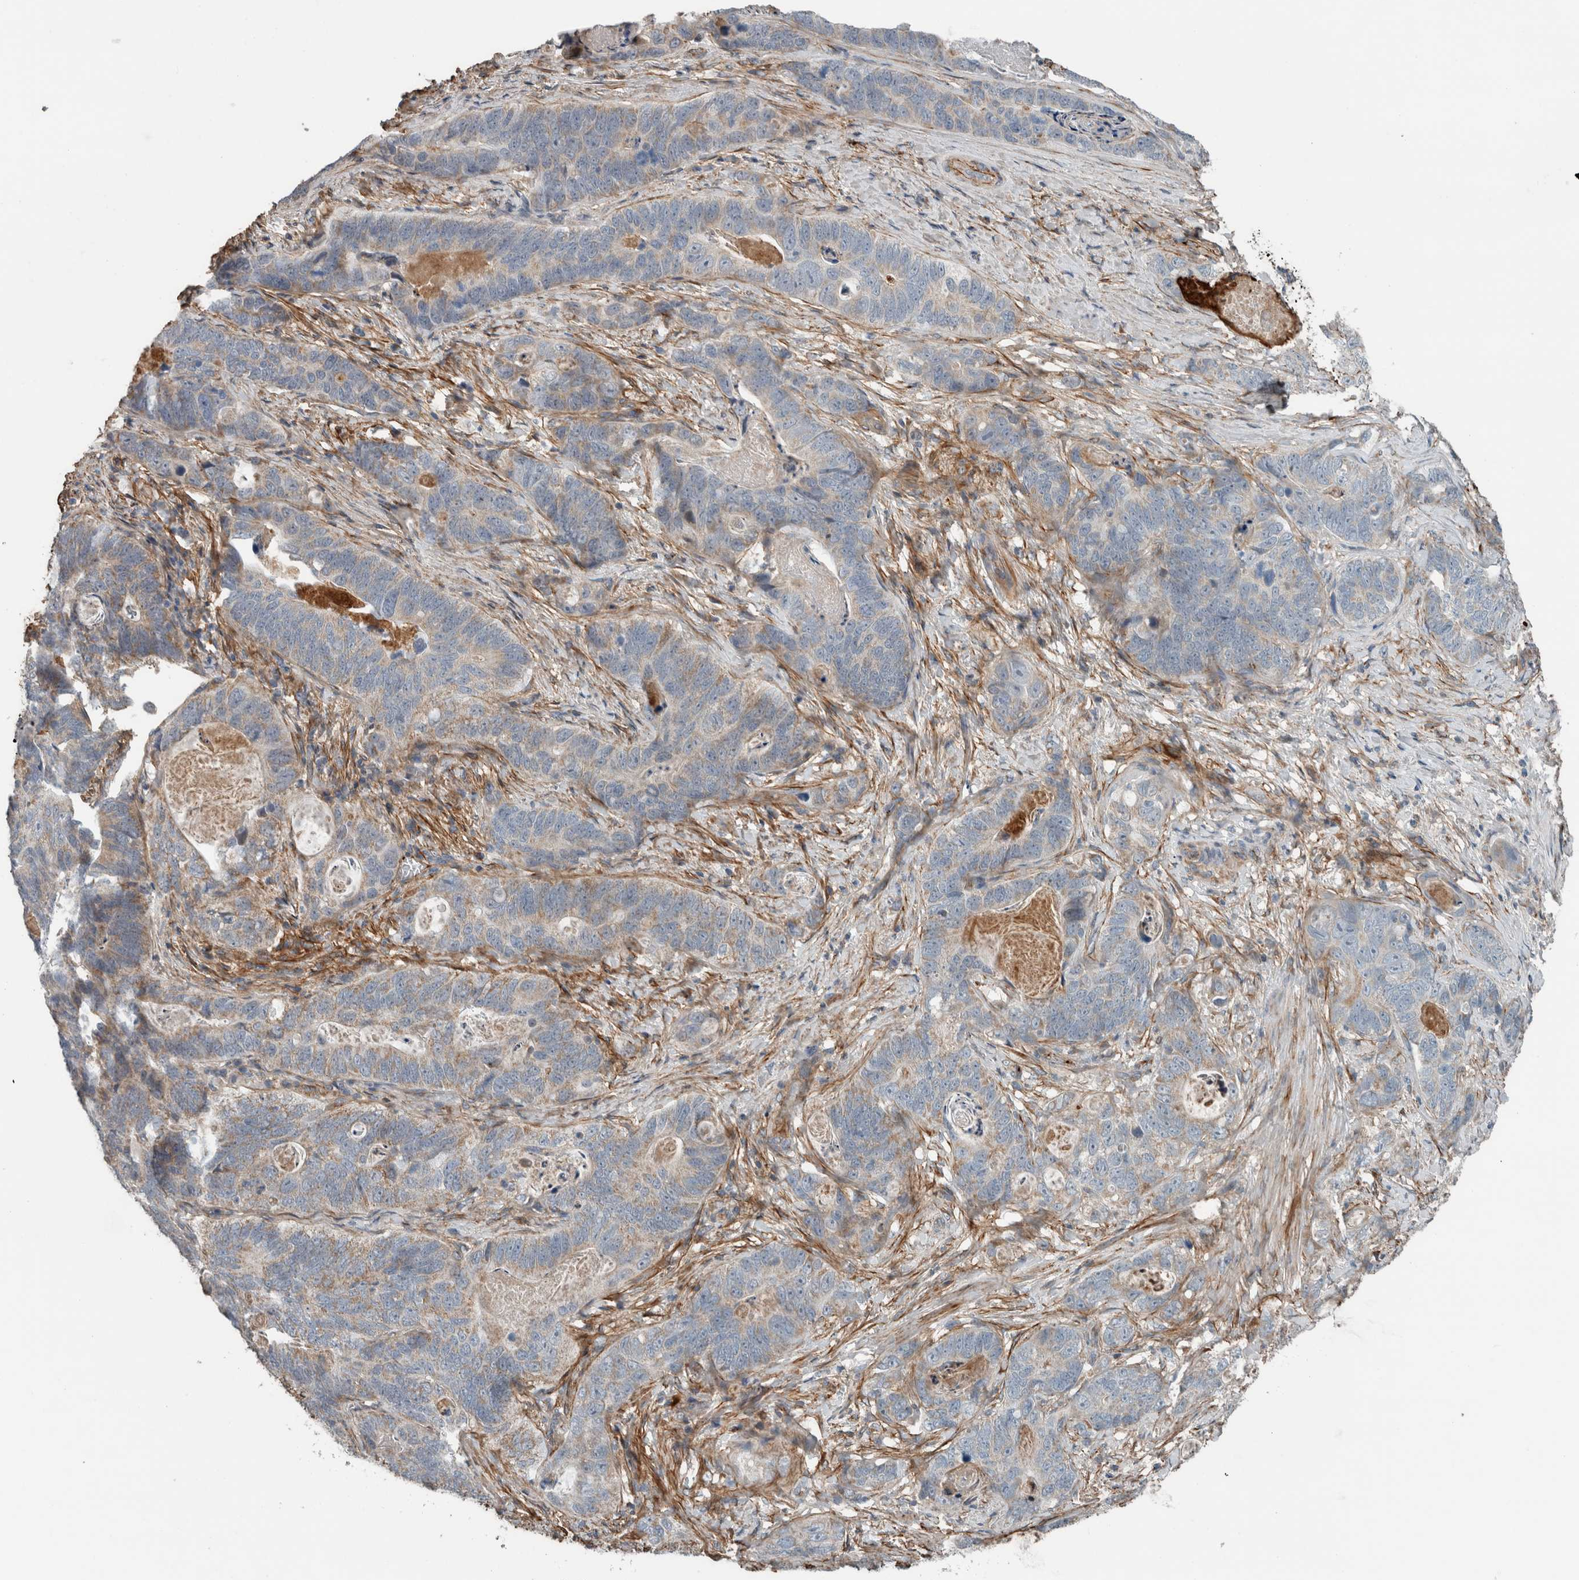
{"staining": {"intensity": "weak", "quantity": ">75%", "location": "cytoplasmic/membranous"}, "tissue": "stomach cancer", "cell_type": "Tumor cells", "image_type": "cancer", "snomed": [{"axis": "morphology", "description": "Normal tissue, NOS"}, {"axis": "morphology", "description": "Adenocarcinoma, NOS"}, {"axis": "topography", "description": "Stomach"}], "caption": "An IHC histopathology image of neoplastic tissue is shown. Protein staining in brown labels weak cytoplasmic/membranous positivity in stomach adenocarcinoma within tumor cells. Nuclei are stained in blue.", "gene": "FN1", "patient": {"sex": "female", "age": 89}}